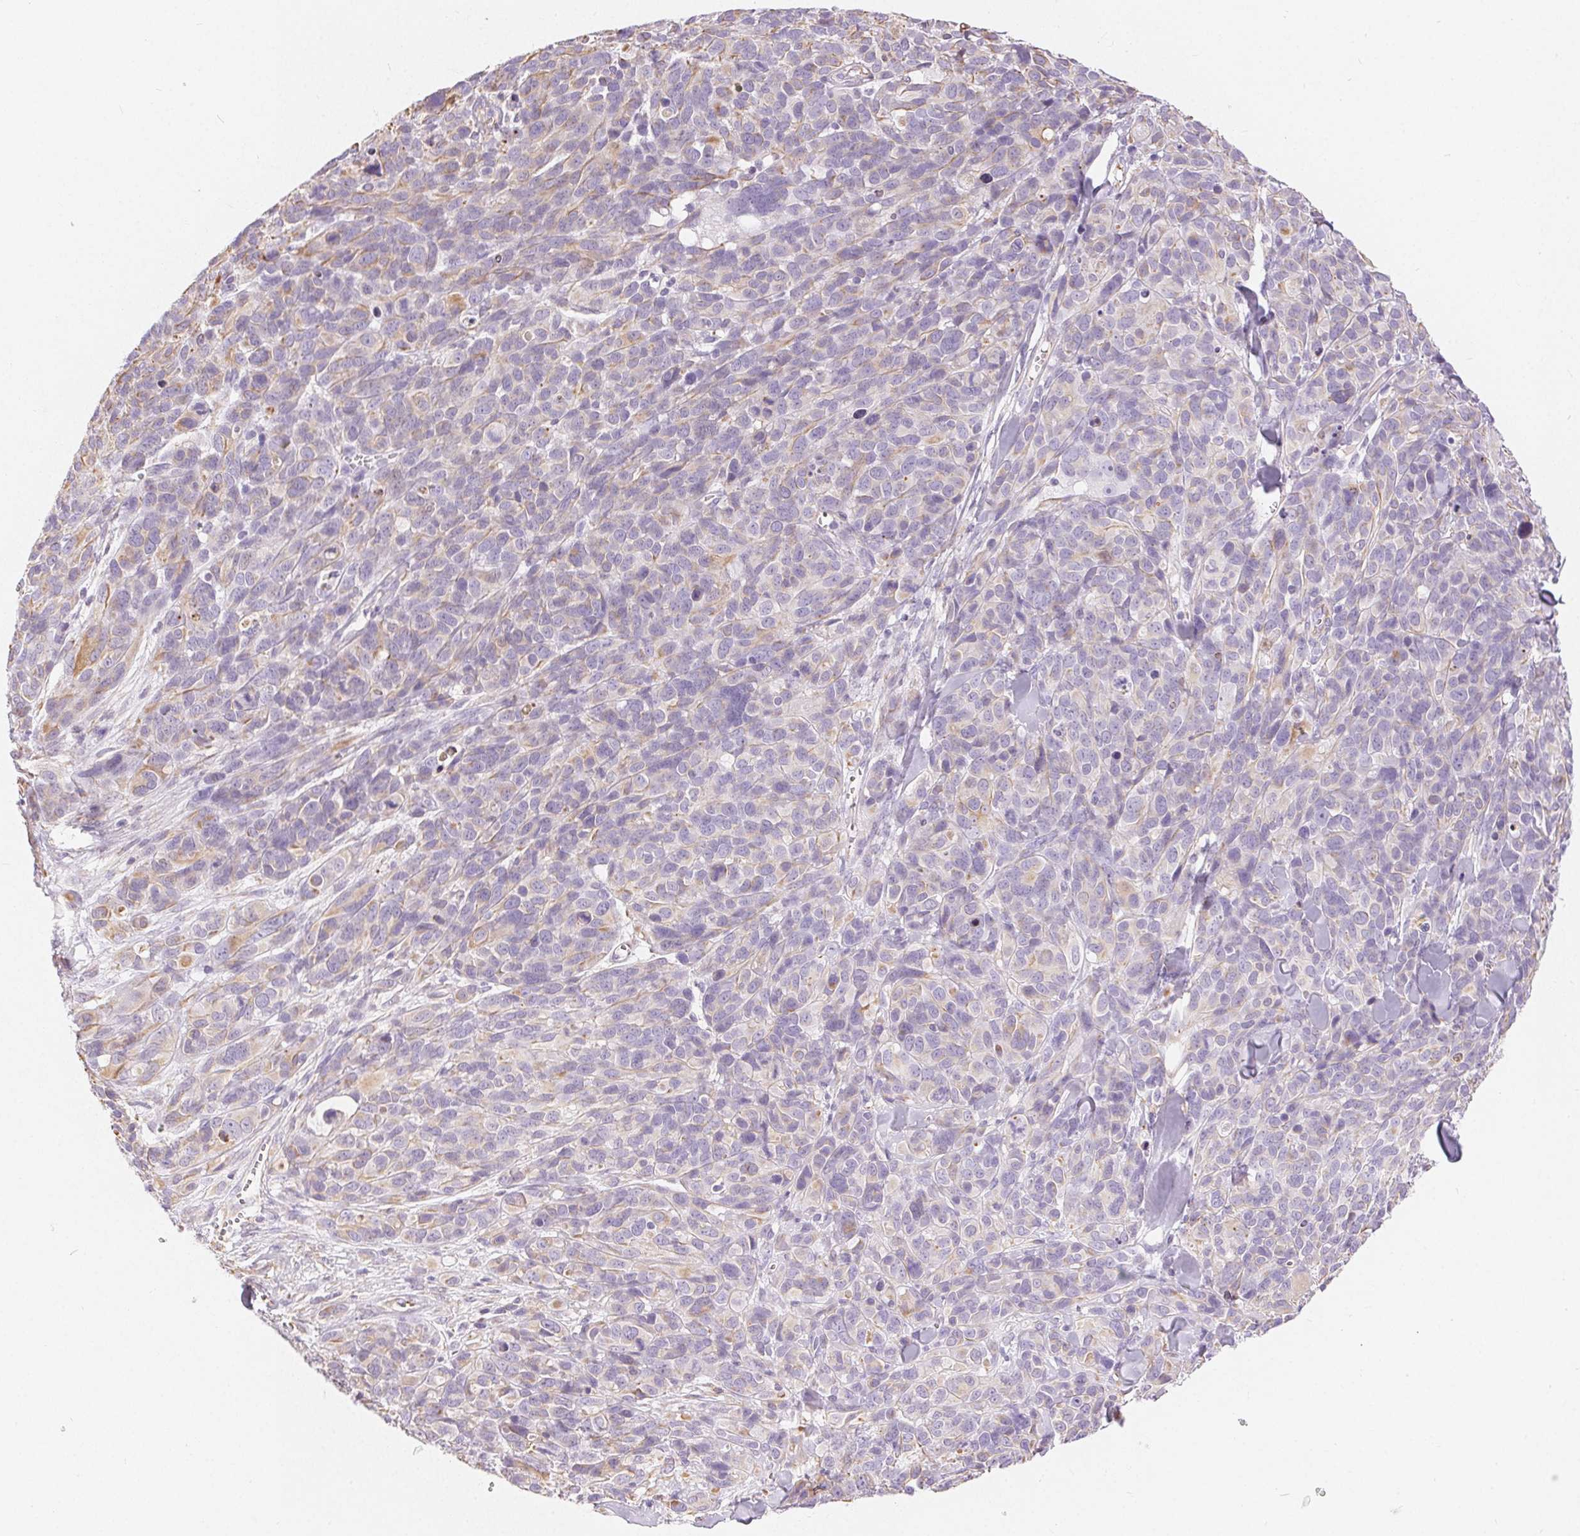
{"staining": {"intensity": "weak", "quantity": "<25%", "location": "cytoplasmic/membranous"}, "tissue": "melanoma", "cell_type": "Tumor cells", "image_type": "cancer", "snomed": [{"axis": "morphology", "description": "Malignant melanoma, NOS"}, {"axis": "topography", "description": "Skin"}], "caption": "Melanoma was stained to show a protein in brown. There is no significant expression in tumor cells.", "gene": "GFAP", "patient": {"sex": "male", "age": 51}}